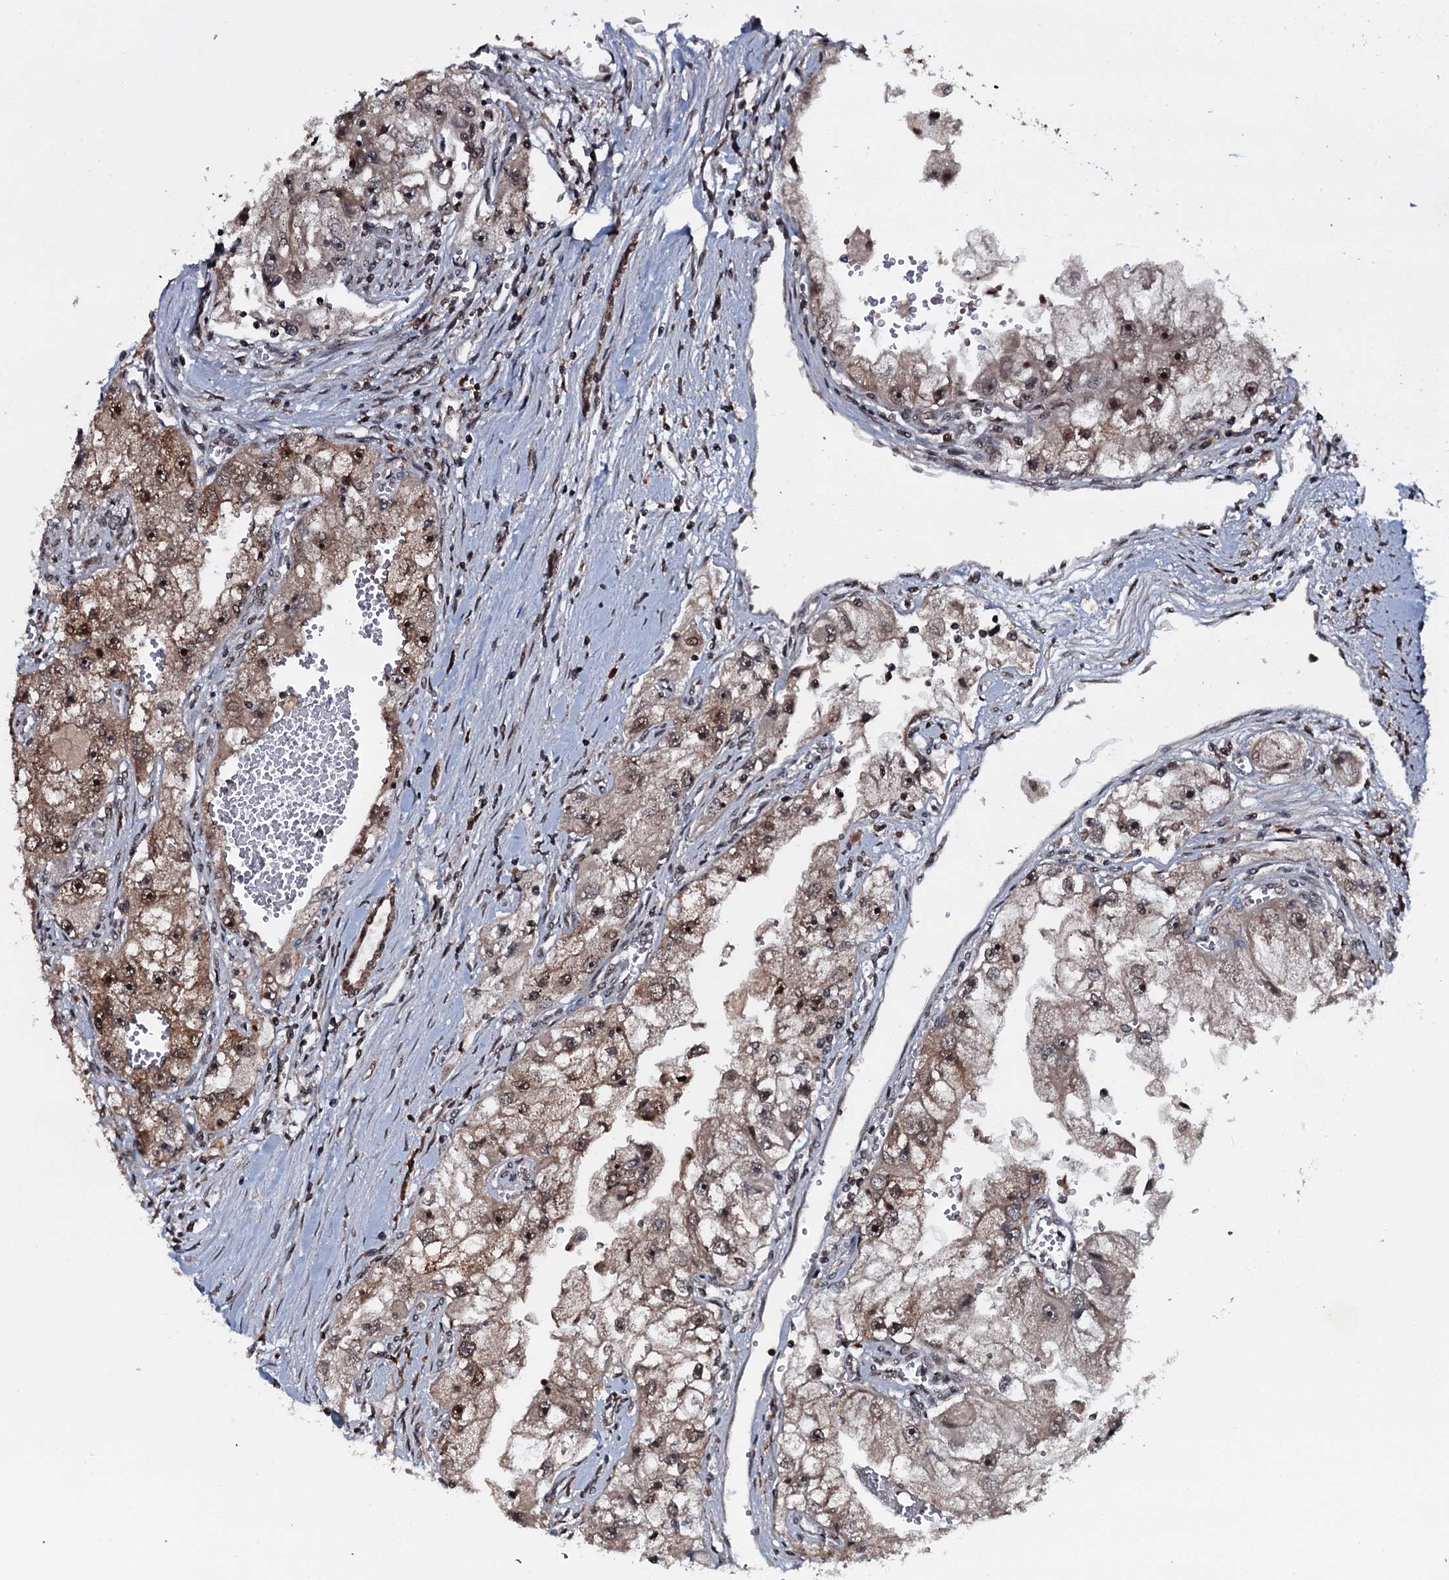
{"staining": {"intensity": "moderate", "quantity": ">75%", "location": "cytoplasmic/membranous,nuclear"}, "tissue": "renal cancer", "cell_type": "Tumor cells", "image_type": "cancer", "snomed": [{"axis": "morphology", "description": "Adenocarcinoma, NOS"}, {"axis": "topography", "description": "Kidney"}], "caption": "Immunohistochemistry (IHC) staining of adenocarcinoma (renal), which exhibits medium levels of moderate cytoplasmic/membranous and nuclear expression in approximately >75% of tumor cells indicating moderate cytoplasmic/membranous and nuclear protein positivity. The staining was performed using DAB (3,3'-diaminobenzidine) (brown) for protein detection and nuclei were counterstained in hematoxylin (blue).", "gene": "HDDC3", "patient": {"sex": "male", "age": 63}}